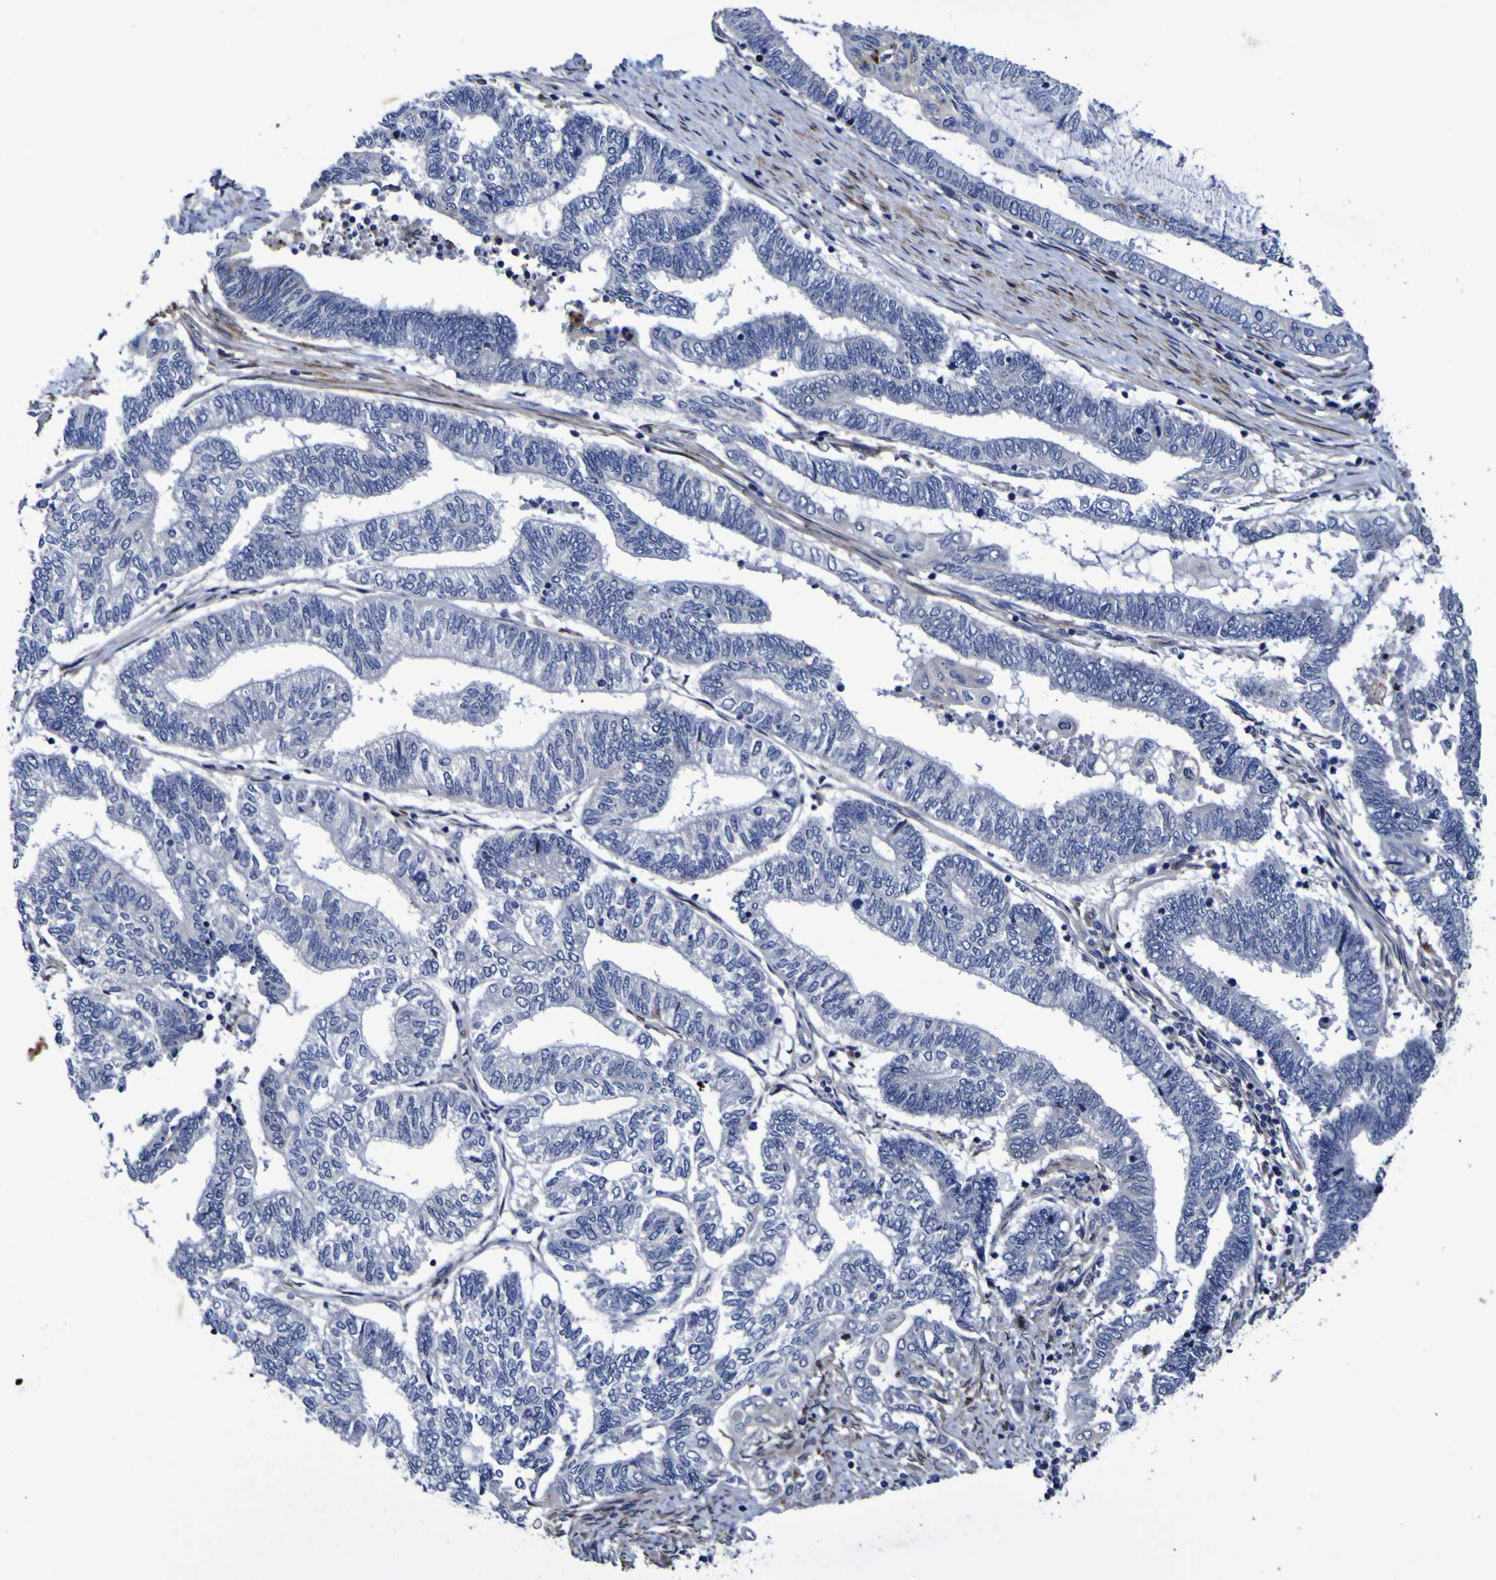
{"staining": {"intensity": "moderate", "quantity": "<25%", "location": "cytoplasmic/membranous"}, "tissue": "endometrial cancer", "cell_type": "Tumor cells", "image_type": "cancer", "snomed": [{"axis": "morphology", "description": "Adenocarcinoma, NOS"}, {"axis": "topography", "description": "Uterus"}, {"axis": "topography", "description": "Endometrium"}], "caption": "Brown immunohistochemical staining in endometrial cancer demonstrates moderate cytoplasmic/membranous positivity in approximately <25% of tumor cells. (Stains: DAB (3,3'-diaminobenzidine) in brown, nuclei in blue, Microscopy: brightfield microscopy at high magnification).", "gene": "MGLL", "patient": {"sex": "female", "age": 70}}